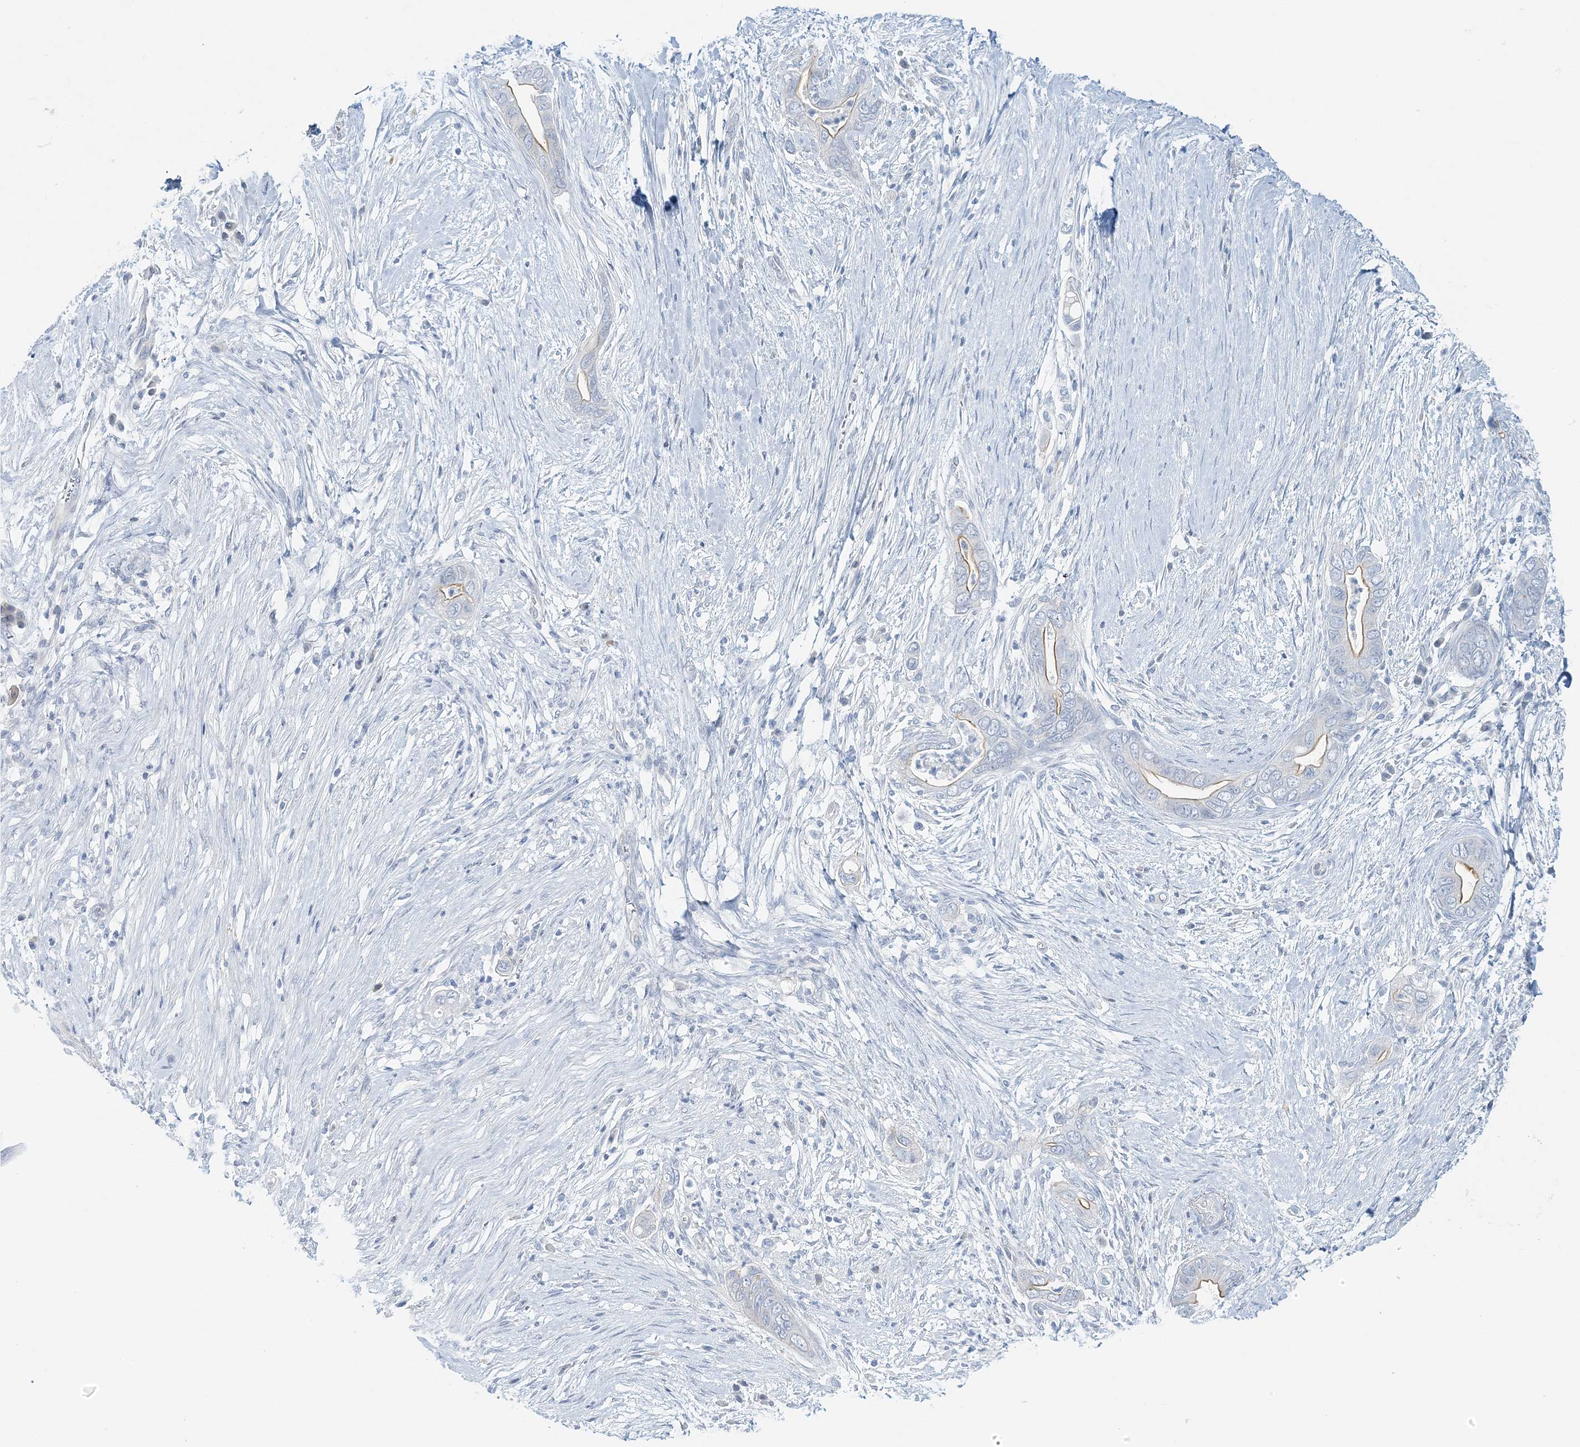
{"staining": {"intensity": "moderate", "quantity": "<25%", "location": "cytoplasmic/membranous"}, "tissue": "pancreatic cancer", "cell_type": "Tumor cells", "image_type": "cancer", "snomed": [{"axis": "morphology", "description": "Adenocarcinoma, NOS"}, {"axis": "topography", "description": "Pancreas"}], "caption": "Pancreatic adenocarcinoma stained with a brown dye demonstrates moderate cytoplasmic/membranous positive staining in approximately <25% of tumor cells.", "gene": "VILL", "patient": {"sex": "male", "age": 75}}